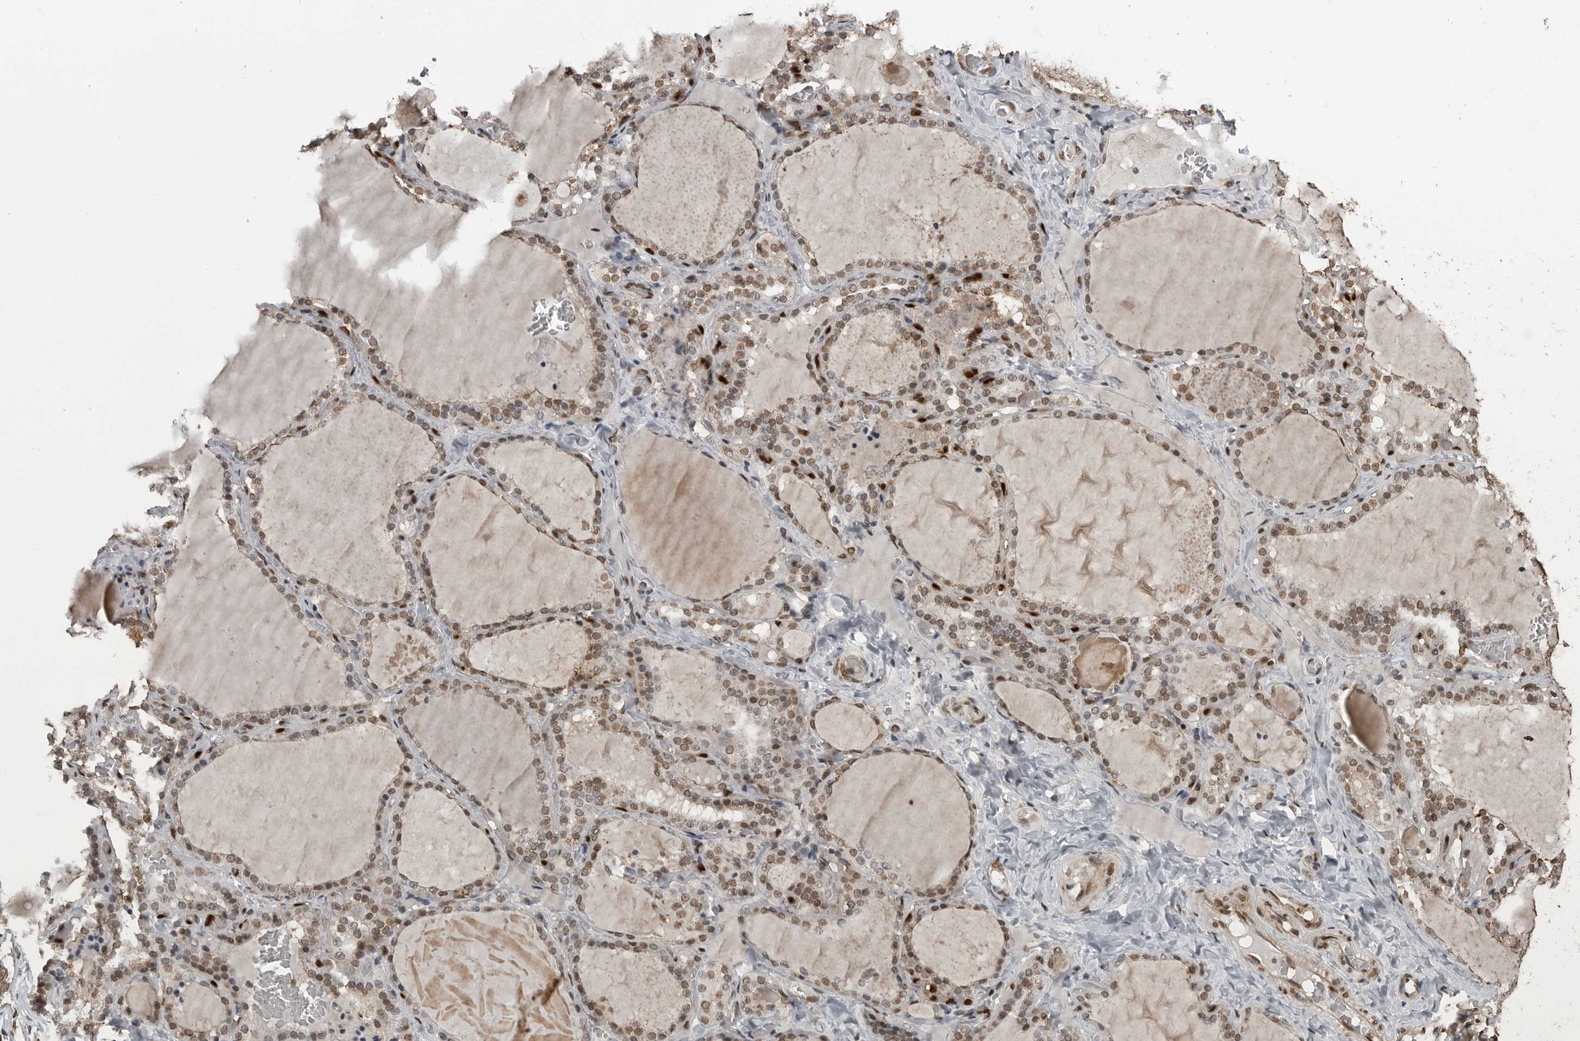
{"staining": {"intensity": "weak", "quantity": ">75%", "location": "nuclear"}, "tissue": "thyroid gland", "cell_type": "Glandular cells", "image_type": "normal", "snomed": [{"axis": "morphology", "description": "Normal tissue, NOS"}, {"axis": "topography", "description": "Thyroid gland"}], "caption": "Protein staining shows weak nuclear positivity in approximately >75% of glandular cells in normal thyroid gland. (IHC, brightfield microscopy, high magnification).", "gene": "SMAD2", "patient": {"sex": "female", "age": 22}}